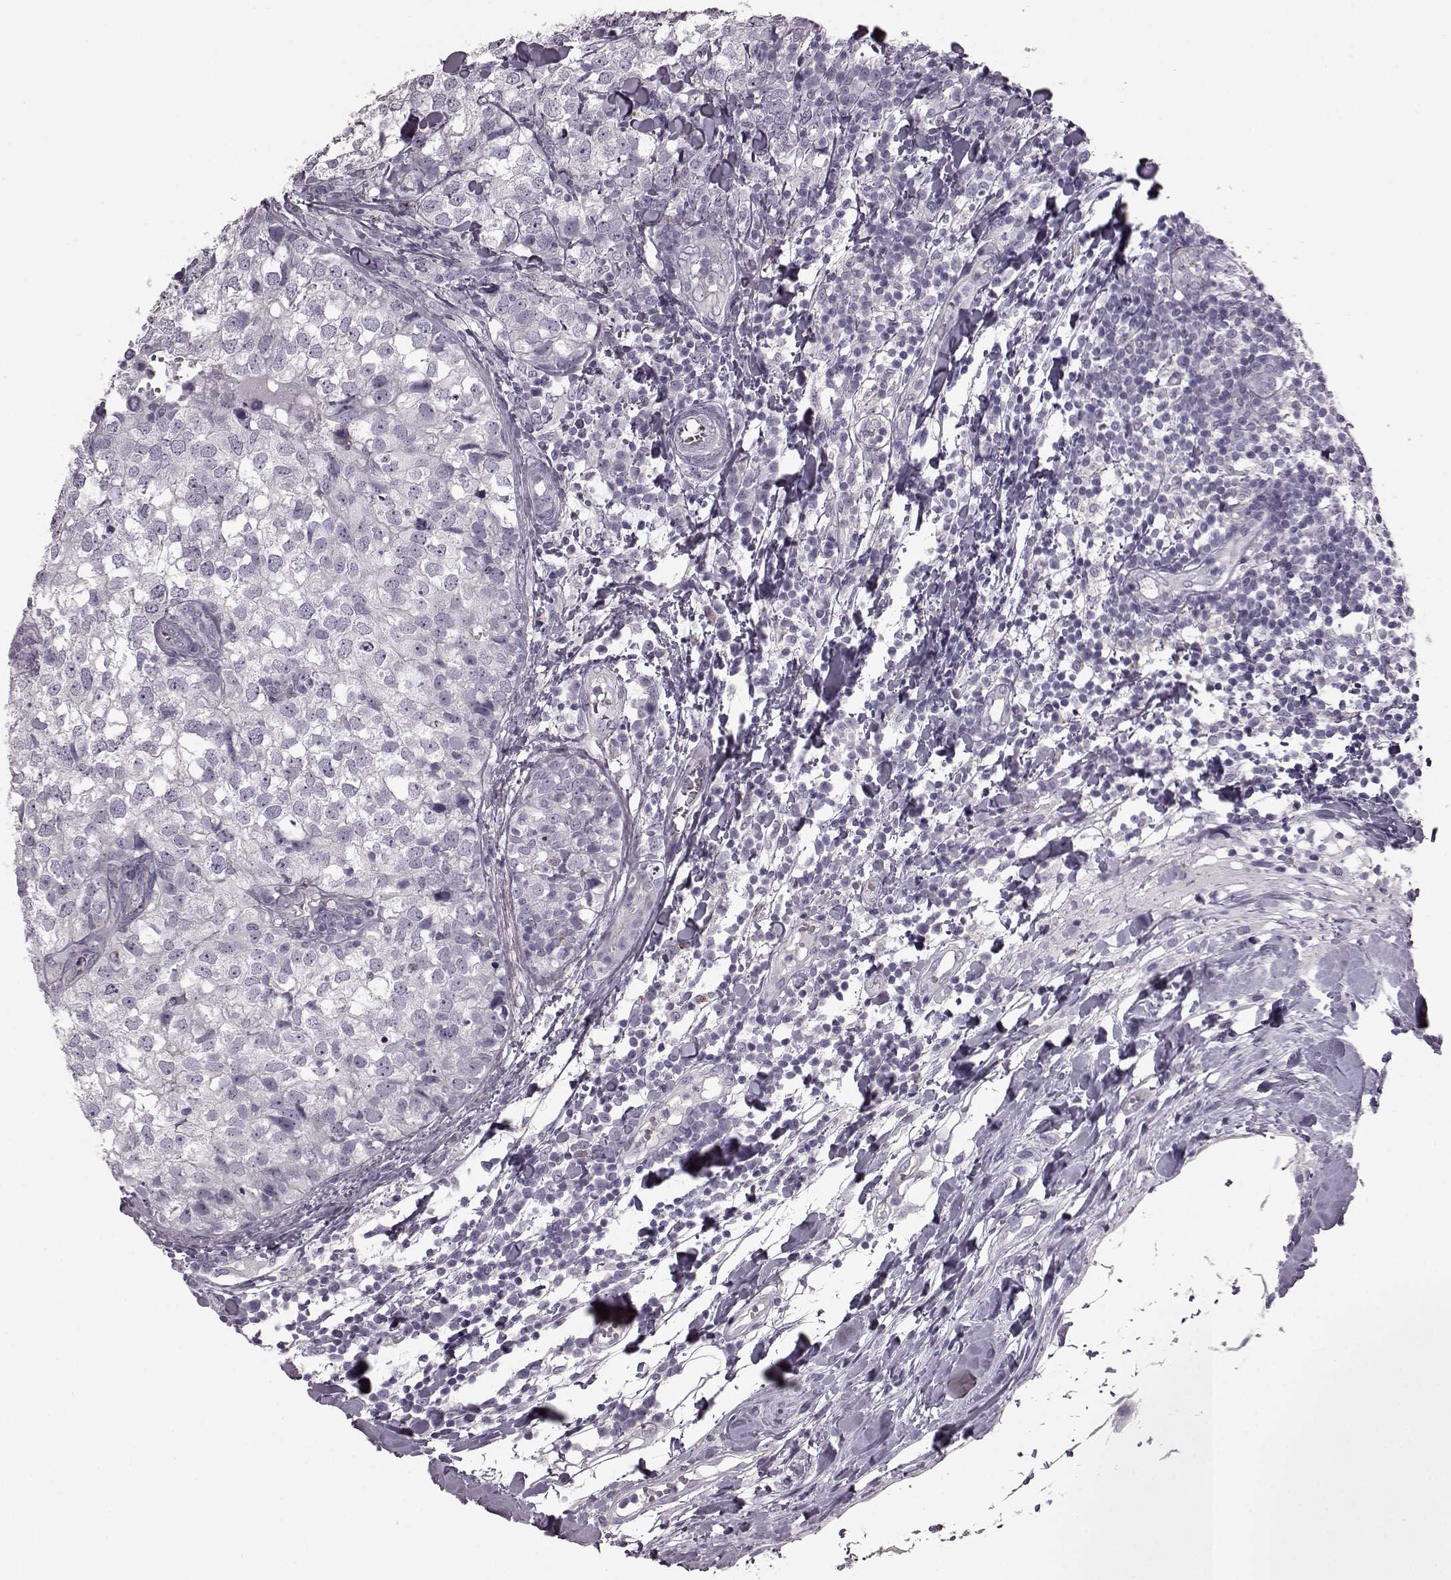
{"staining": {"intensity": "negative", "quantity": "none", "location": "none"}, "tissue": "breast cancer", "cell_type": "Tumor cells", "image_type": "cancer", "snomed": [{"axis": "morphology", "description": "Duct carcinoma"}, {"axis": "topography", "description": "Breast"}], "caption": "Breast cancer (invasive ductal carcinoma) was stained to show a protein in brown. There is no significant staining in tumor cells. The staining was performed using DAB to visualize the protein expression in brown, while the nuclei were stained in blue with hematoxylin (Magnification: 20x).", "gene": "SNTG1", "patient": {"sex": "female", "age": 30}}